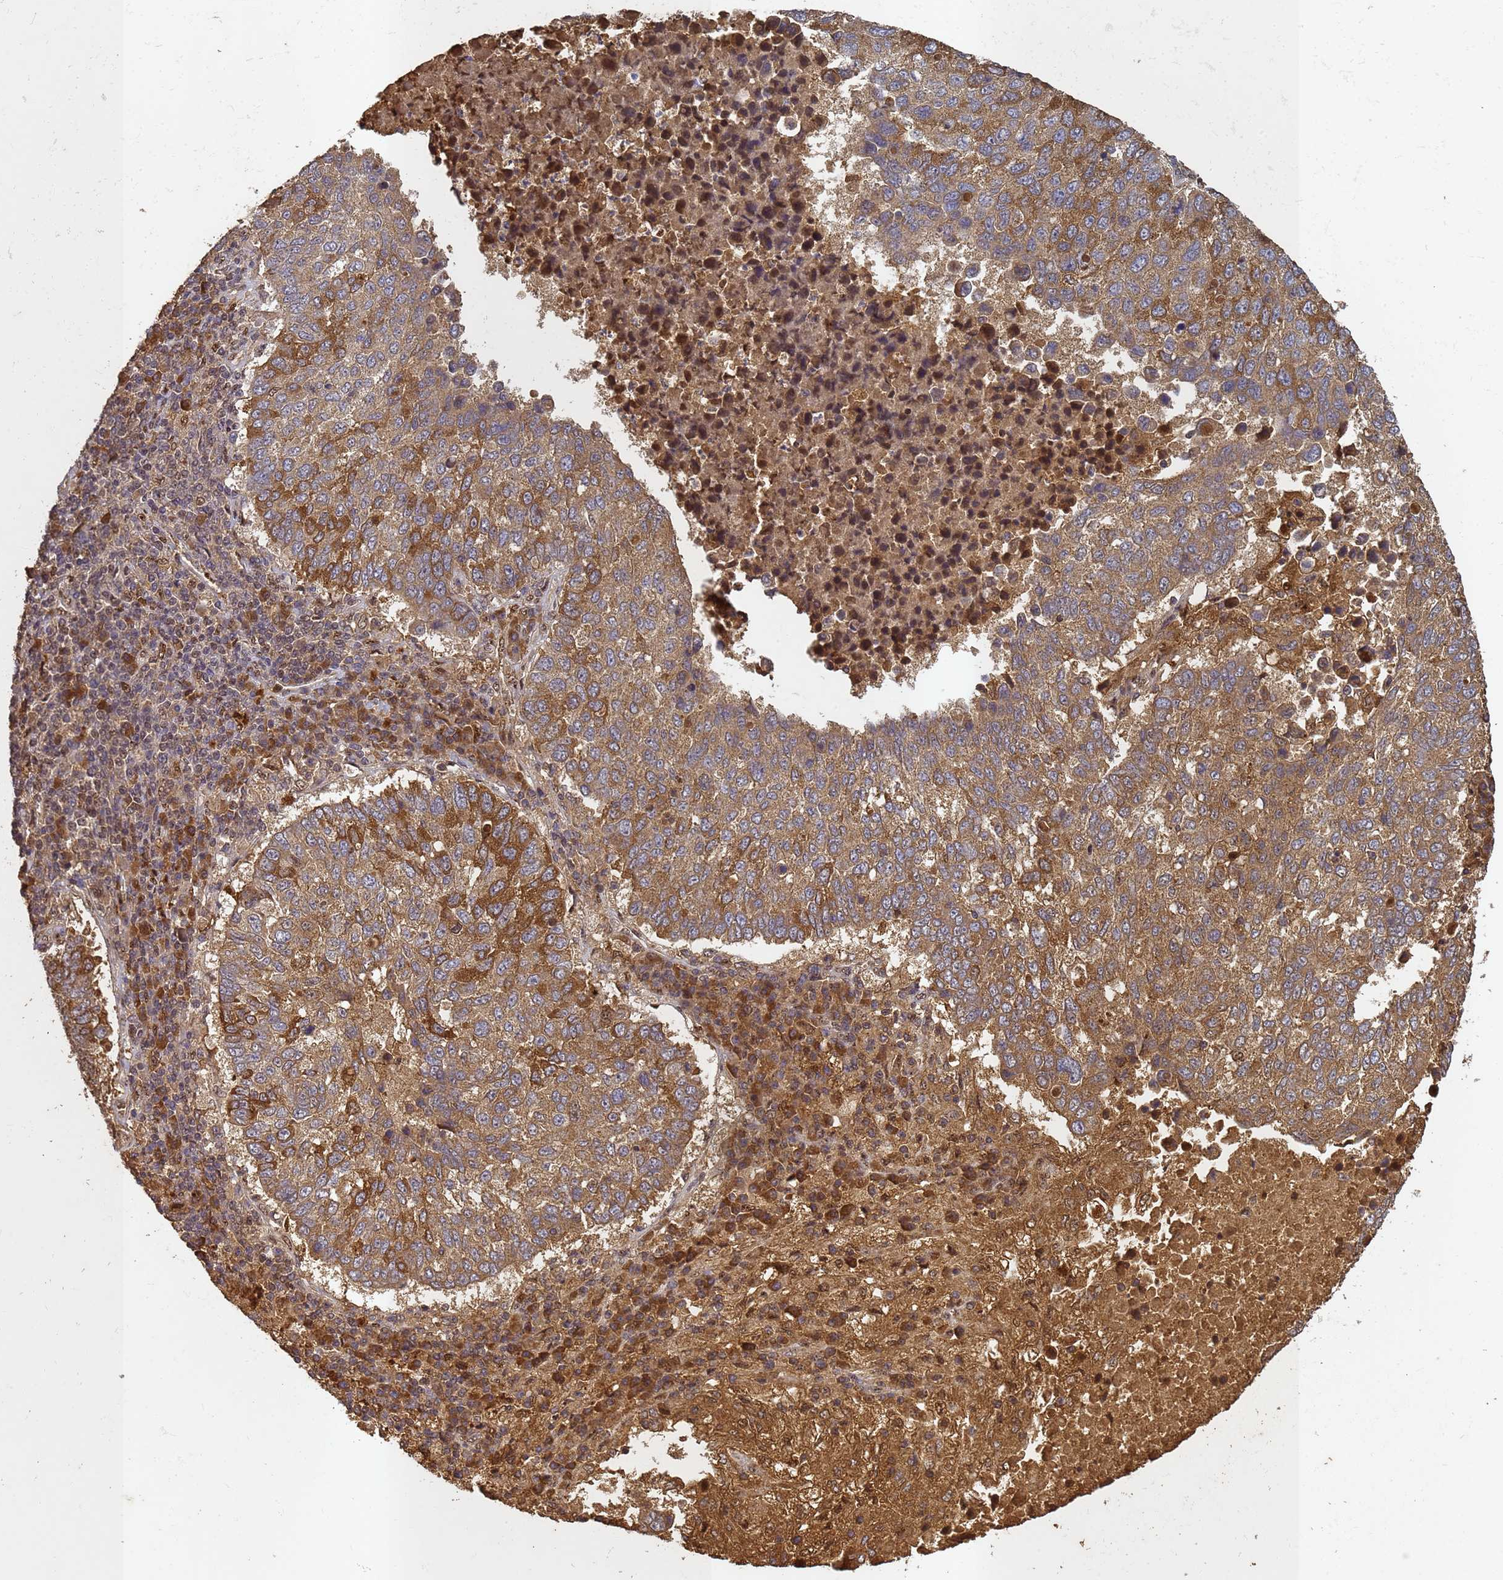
{"staining": {"intensity": "moderate", "quantity": ">75%", "location": "cytoplasmic/membranous"}, "tissue": "lung cancer", "cell_type": "Tumor cells", "image_type": "cancer", "snomed": [{"axis": "morphology", "description": "Squamous cell carcinoma, NOS"}, {"axis": "topography", "description": "Lung"}], "caption": "There is medium levels of moderate cytoplasmic/membranous positivity in tumor cells of squamous cell carcinoma (lung), as demonstrated by immunohistochemical staining (brown color).", "gene": "SECISBP2", "patient": {"sex": "male", "age": 73}}